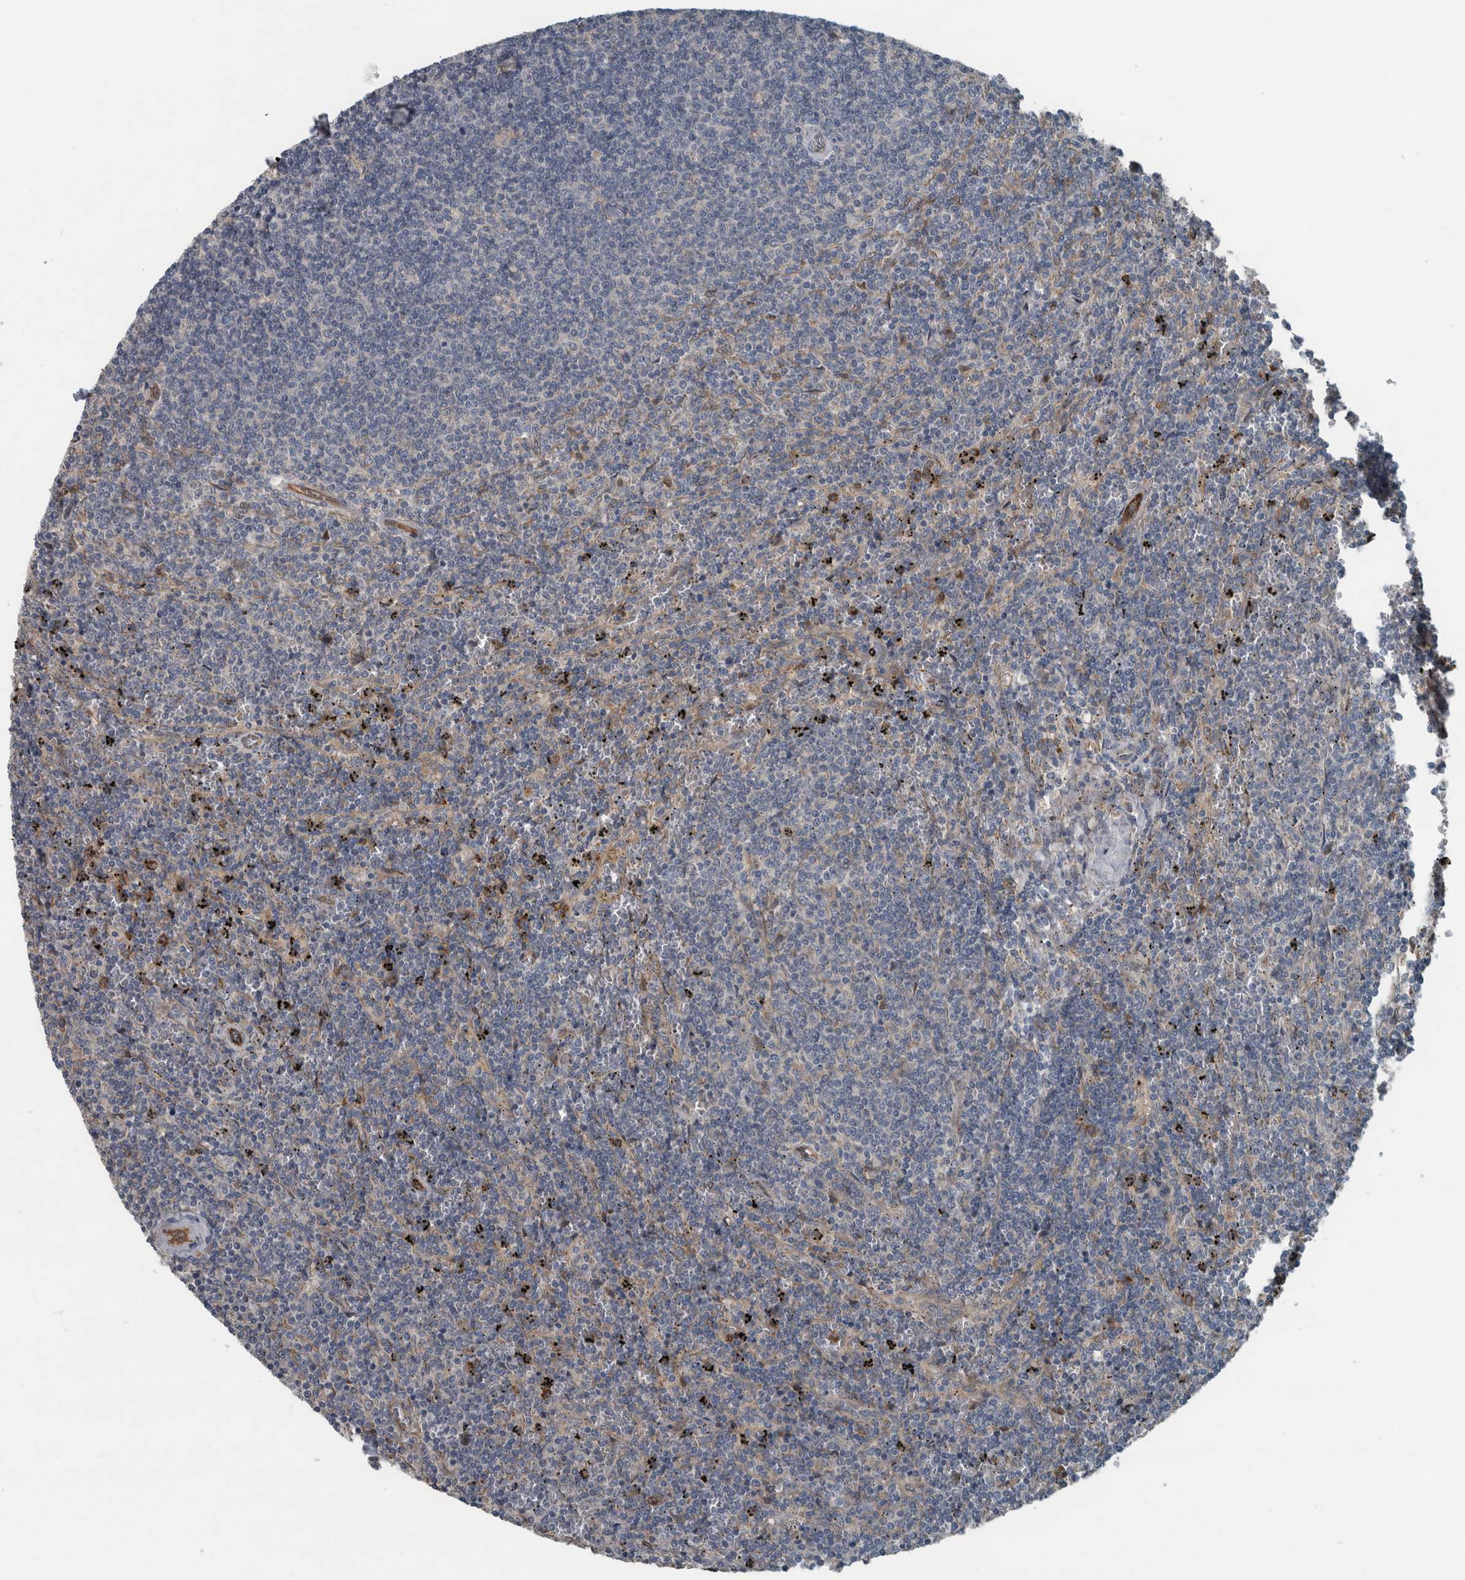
{"staining": {"intensity": "negative", "quantity": "none", "location": "none"}, "tissue": "lymphoma", "cell_type": "Tumor cells", "image_type": "cancer", "snomed": [{"axis": "morphology", "description": "Malignant lymphoma, non-Hodgkin's type, Low grade"}, {"axis": "topography", "description": "Spleen"}], "caption": "This is a histopathology image of immunohistochemistry (IHC) staining of lymphoma, which shows no staining in tumor cells.", "gene": "EXOC8", "patient": {"sex": "female", "age": 50}}